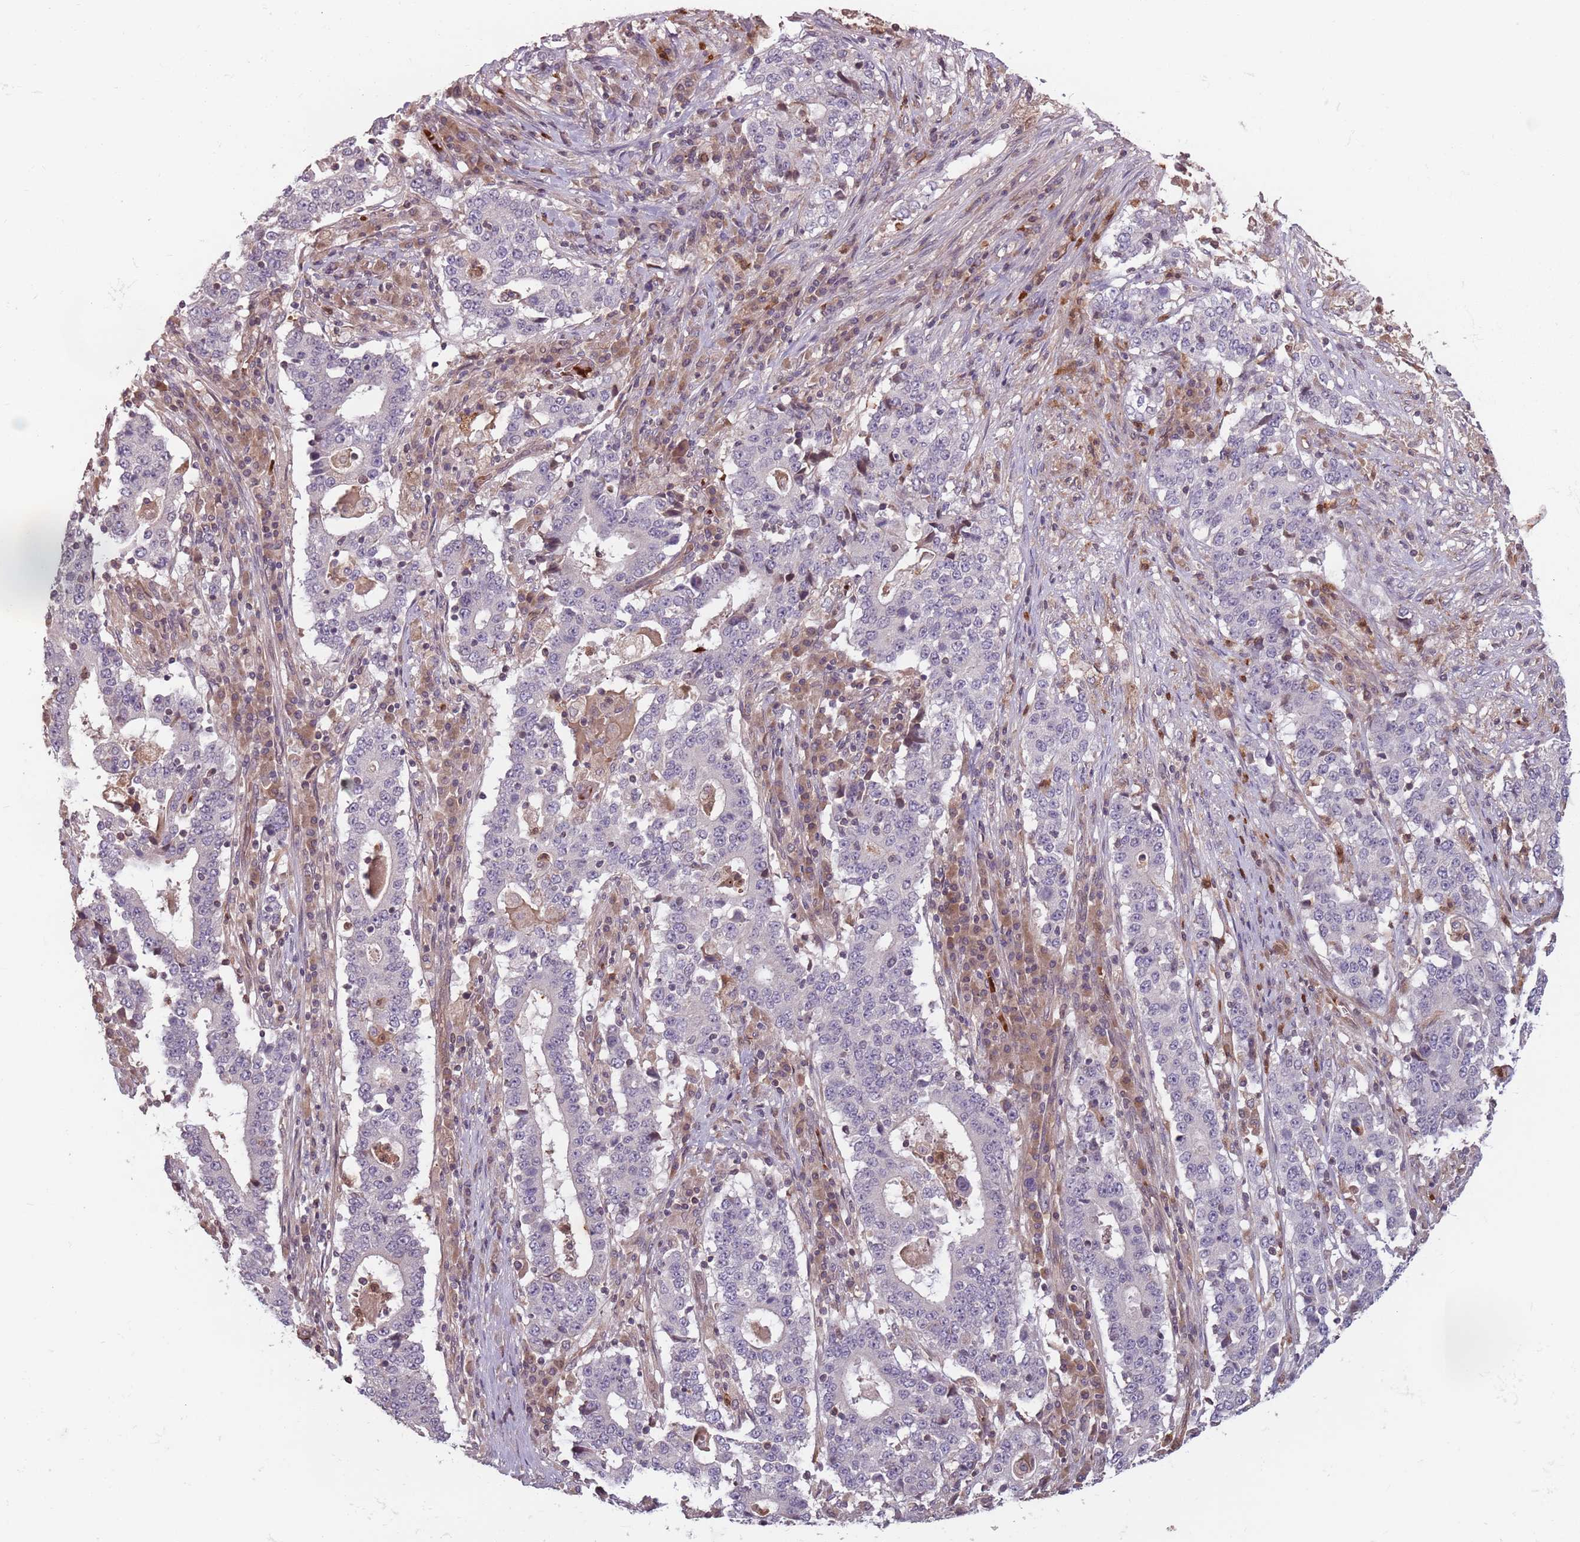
{"staining": {"intensity": "negative", "quantity": "none", "location": "none"}, "tissue": "stomach cancer", "cell_type": "Tumor cells", "image_type": "cancer", "snomed": [{"axis": "morphology", "description": "Adenocarcinoma, NOS"}, {"axis": "topography", "description": "Stomach"}], "caption": "High power microscopy micrograph of an IHC histopathology image of stomach cancer (adenocarcinoma), revealing no significant expression in tumor cells.", "gene": "GPR180", "patient": {"sex": "male", "age": 59}}